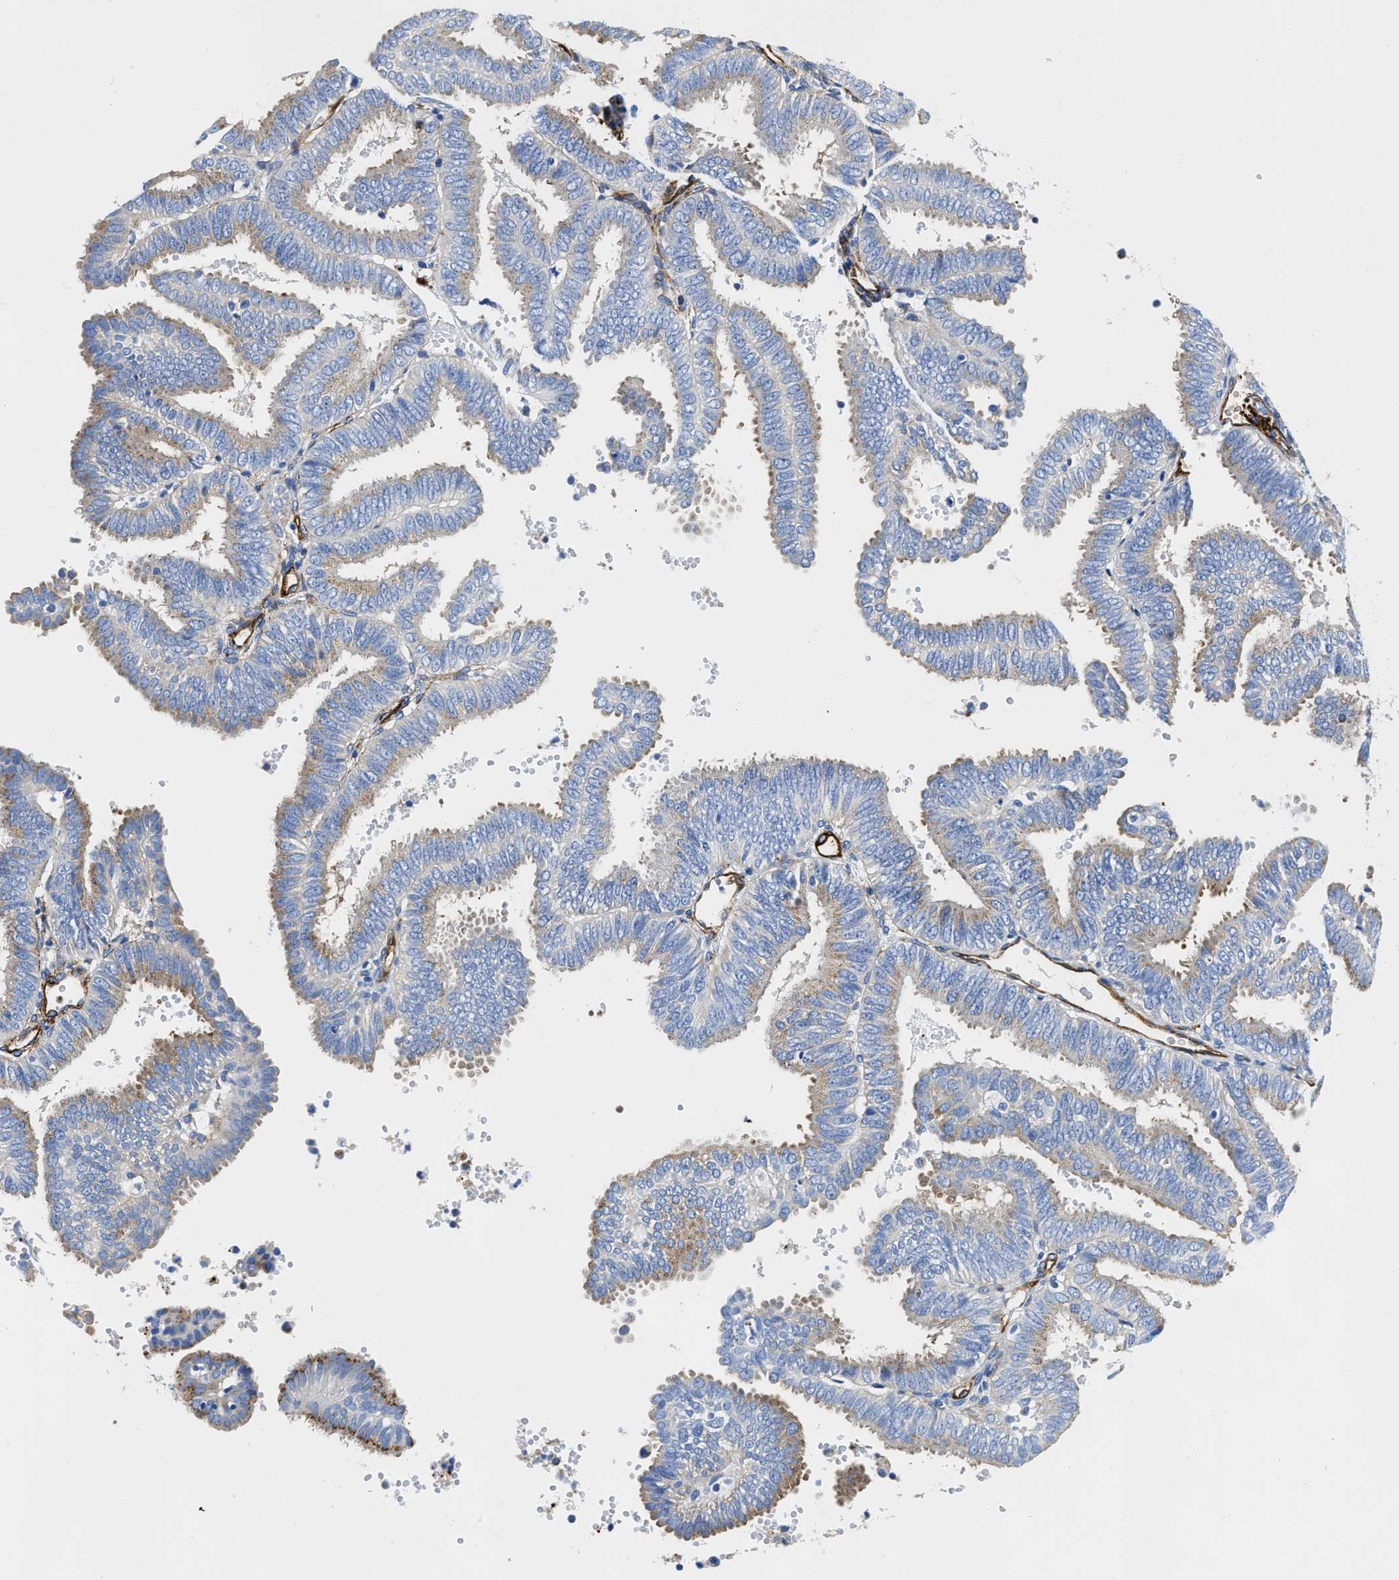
{"staining": {"intensity": "weak", "quantity": "25%-75%", "location": "cytoplasmic/membranous"}, "tissue": "endometrial cancer", "cell_type": "Tumor cells", "image_type": "cancer", "snomed": [{"axis": "morphology", "description": "Adenocarcinoma, NOS"}, {"axis": "topography", "description": "Endometrium"}], "caption": "This is a histology image of IHC staining of adenocarcinoma (endometrial), which shows weak positivity in the cytoplasmic/membranous of tumor cells.", "gene": "TVP23B", "patient": {"sex": "female", "age": 58}}